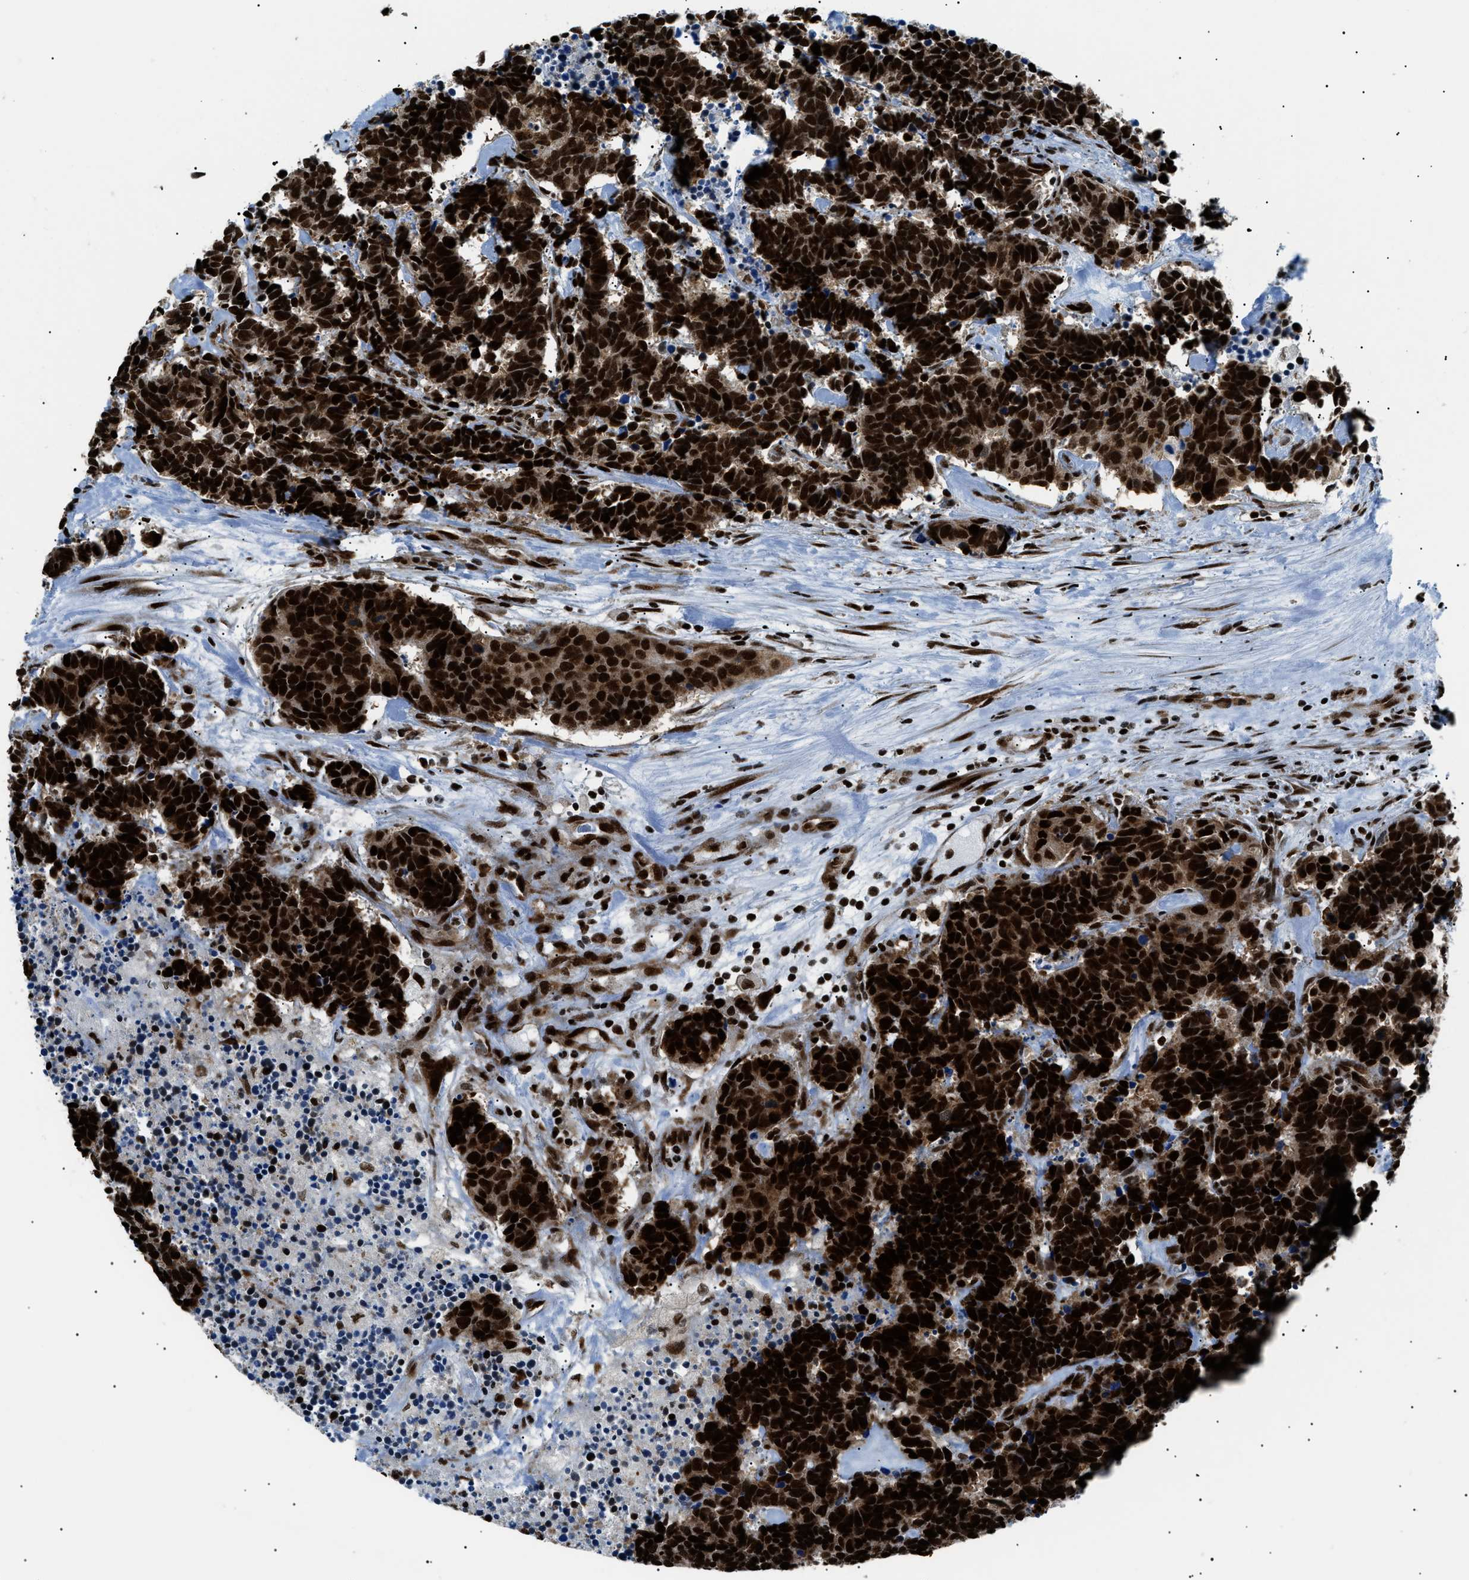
{"staining": {"intensity": "strong", "quantity": ">75%", "location": "nuclear"}, "tissue": "carcinoid", "cell_type": "Tumor cells", "image_type": "cancer", "snomed": [{"axis": "morphology", "description": "Carcinoma, NOS"}, {"axis": "morphology", "description": "Carcinoid, malignant, NOS"}, {"axis": "topography", "description": "Urinary bladder"}], "caption": "High-power microscopy captured an immunohistochemistry (IHC) photomicrograph of carcinoid, revealing strong nuclear positivity in about >75% of tumor cells. Using DAB (3,3'-diaminobenzidine) (brown) and hematoxylin (blue) stains, captured at high magnification using brightfield microscopy.", "gene": "HNRNPK", "patient": {"sex": "male", "age": 57}}